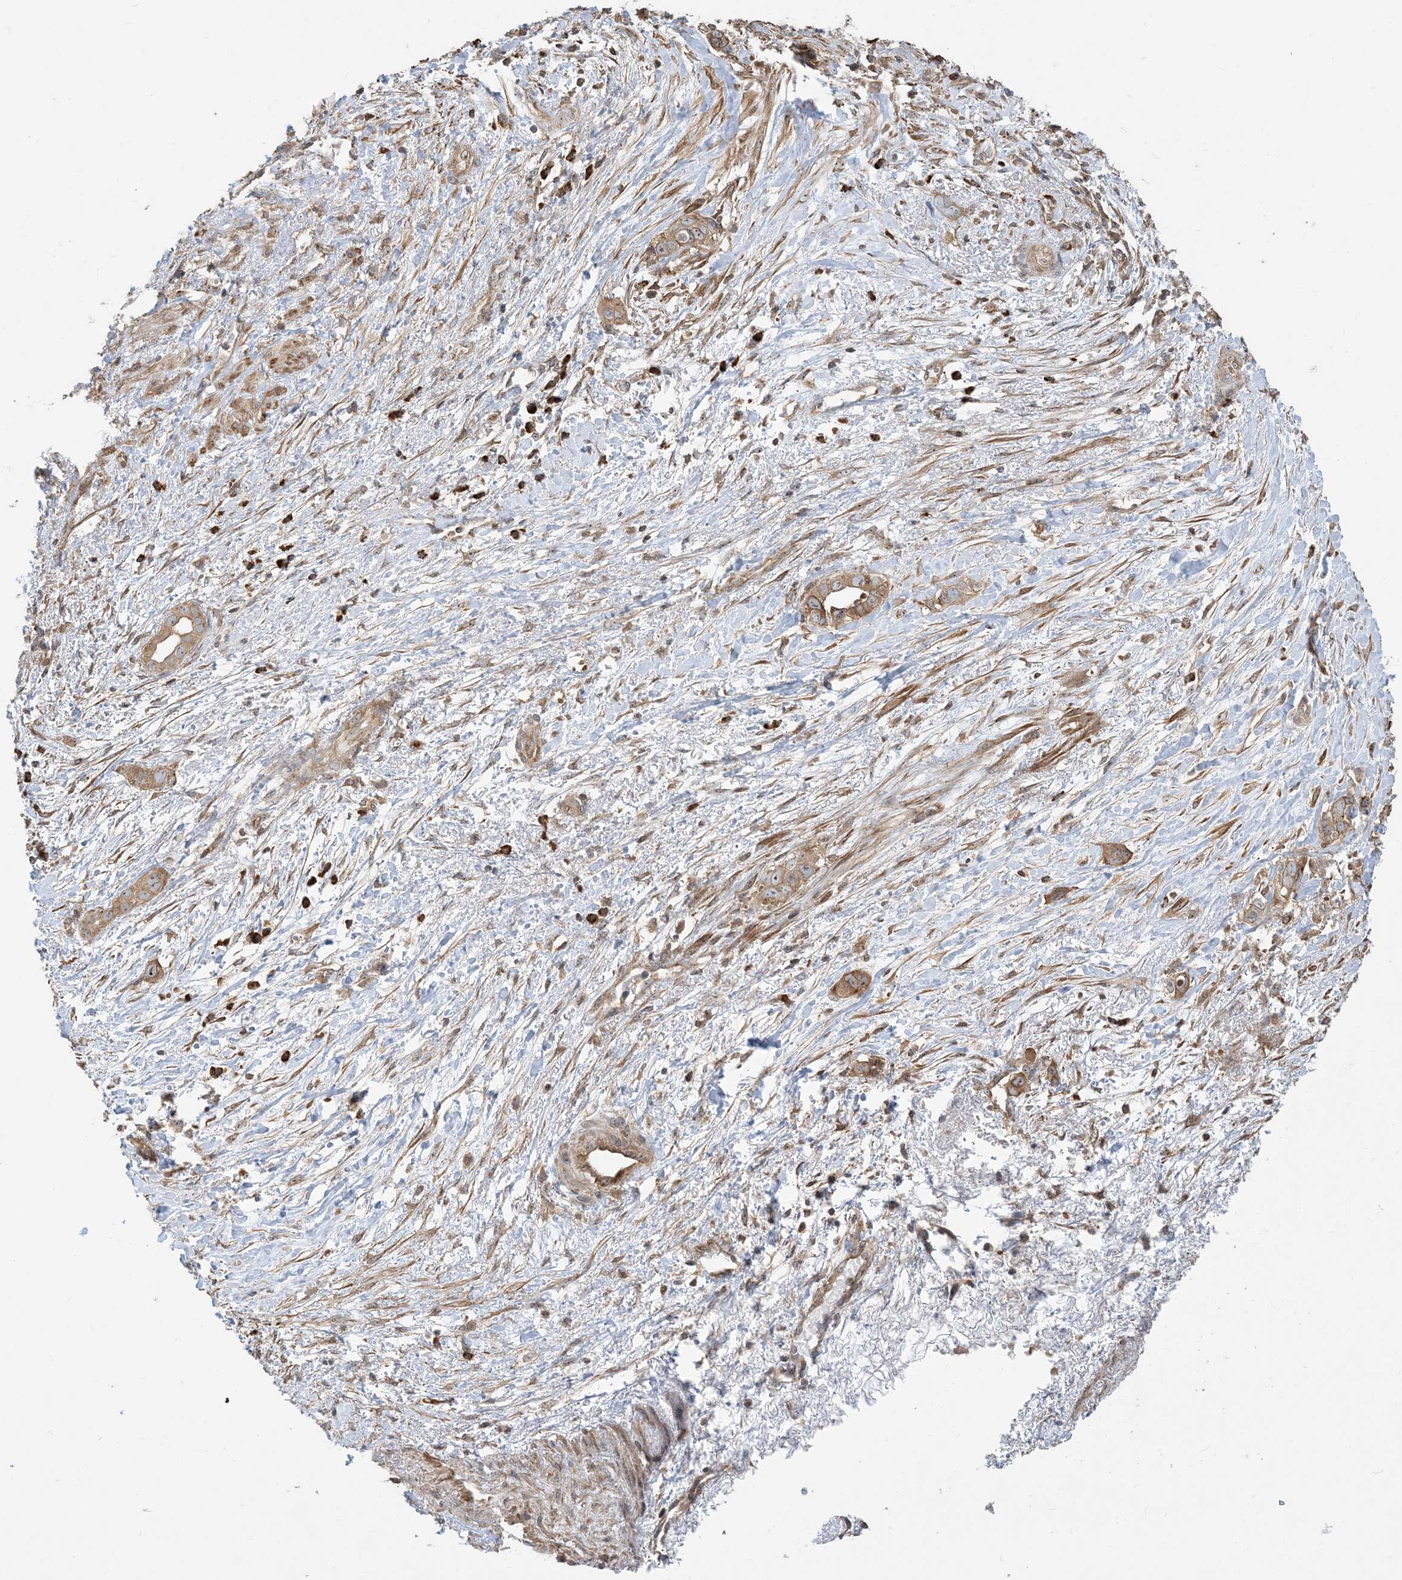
{"staining": {"intensity": "weak", "quantity": ">75%", "location": "cytoplasmic/membranous"}, "tissue": "liver cancer", "cell_type": "Tumor cells", "image_type": "cancer", "snomed": [{"axis": "morphology", "description": "Cholangiocarcinoma"}, {"axis": "topography", "description": "Liver"}], "caption": "A low amount of weak cytoplasmic/membranous staining is present in approximately >75% of tumor cells in liver cholangiocarcinoma tissue.", "gene": "SRP72", "patient": {"sex": "female", "age": 79}}